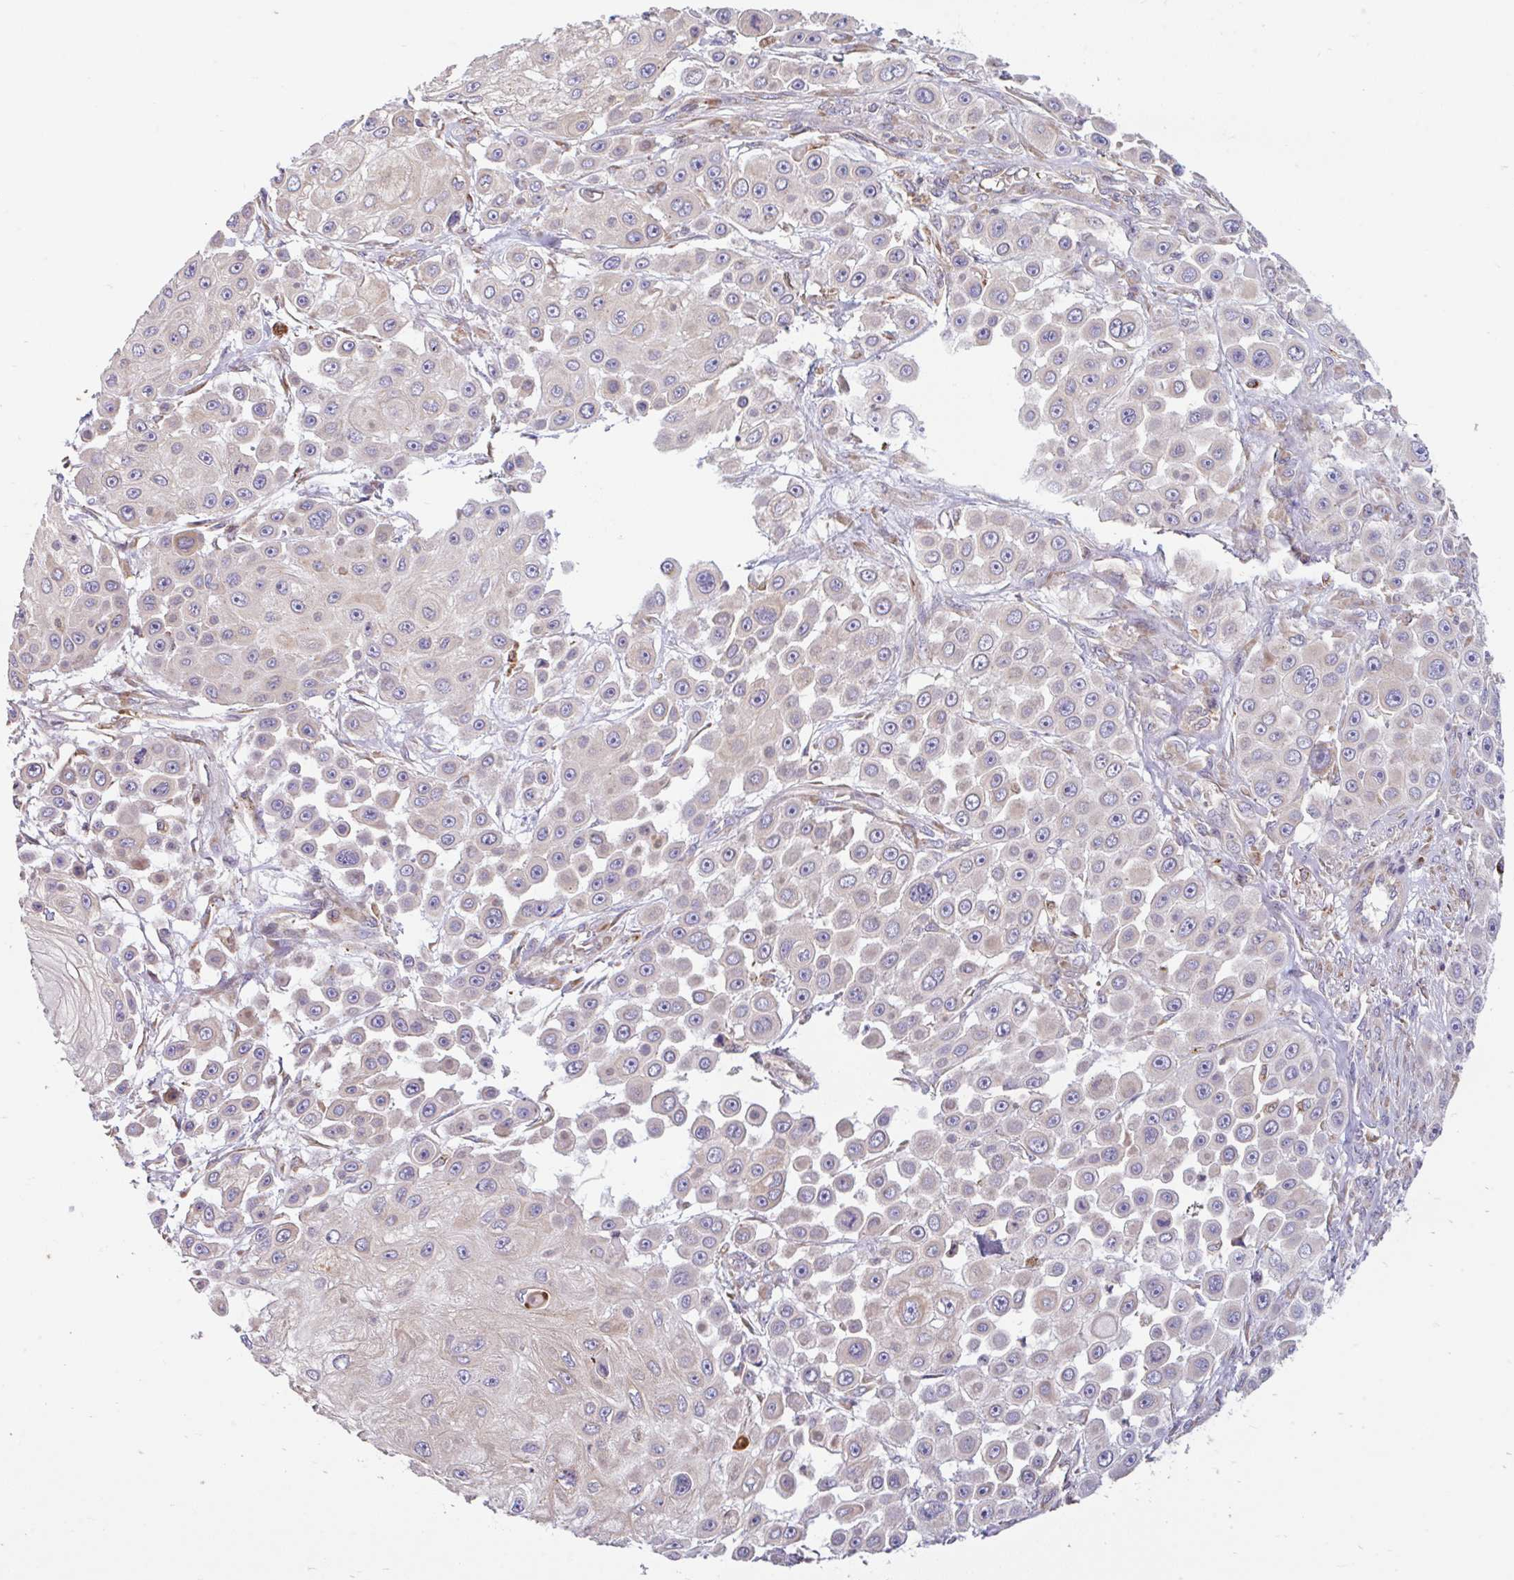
{"staining": {"intensity": "negative", "quantity": "none", "location": "none"}, "tissue": "skin cancer", "cell_type": "Tumor cells", "image_type": "cancer", "snomed": [{"axis": "morphology", "description": "Squamous cell carcinoma, NOS"}, {"axis": "topography", "description": "Skin"}], "caption": "There is no significant expression in tumor cells of skin squamous cell carcinoma.", "gene": "RALBP1", "patient": {"sex": "male", "age": 67}}